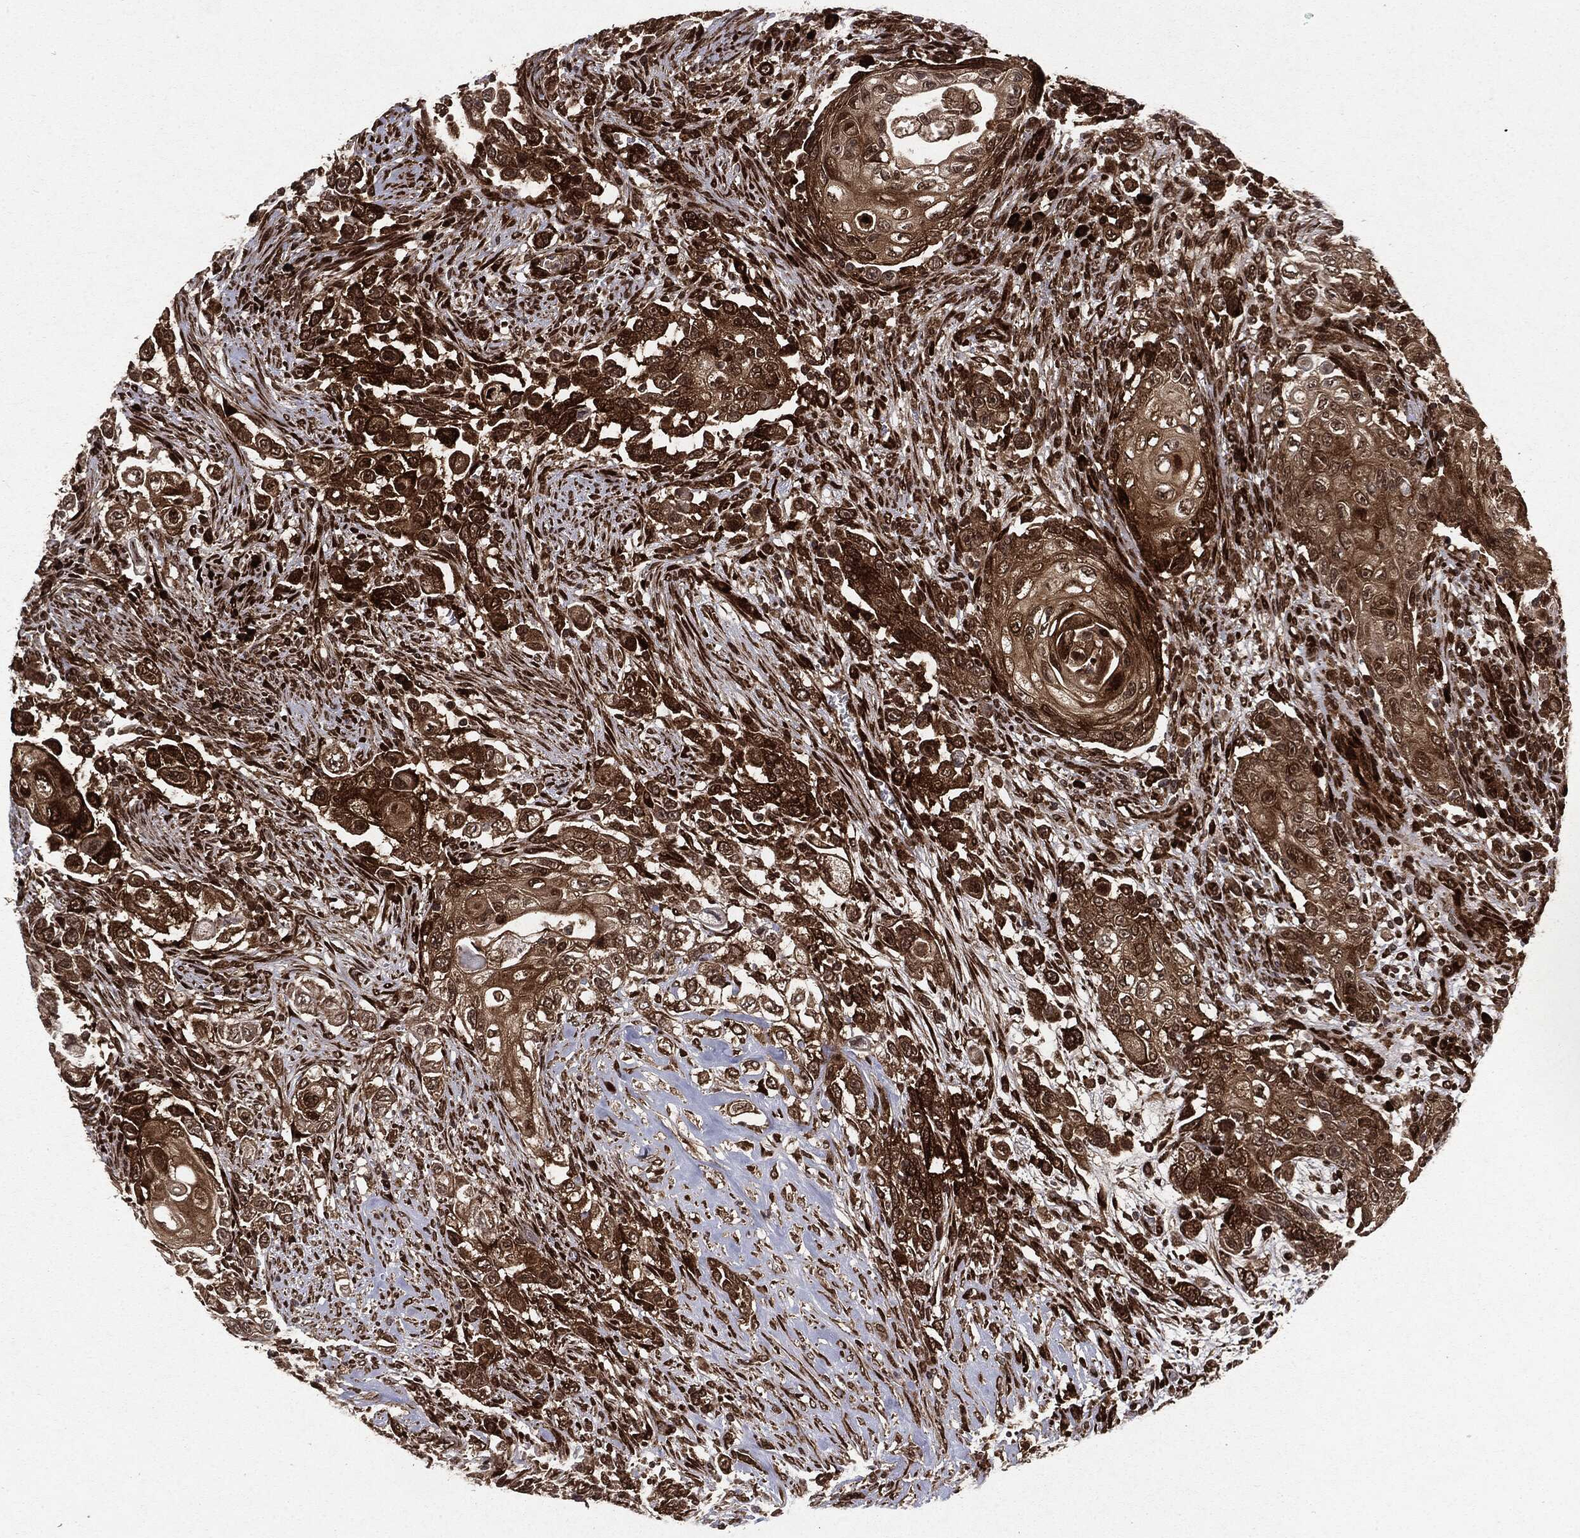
{"staining": {"intensity": "strong", "quantity": ">75%", "location": "cytoplasmic/membranous"}, "tissue": "urothelial cancer", "cell_type": "Tumor cells", "image_type": "cancer", "snomed": [{"axis": "morphology", "description": "Urothelial carcinoma, High grade"}, {"axis": "topography", "description": "Urinary bladder"}], "caption": "Immunohistochemistry staining of urothelial cancer, which displays high levels of strong cytoplasmic/membranous staining in approximately >75% of tumor cells indicating strong cytoplasmic/membranous protein positivity. The staining was performed using DAB (3,3'-diaminobenzidine) (brown) for protein detection and nuclei were counterstained in hematoxylin (blue).", "gene": "OTUB1", "patient": {"sex": "female", "age": 56}}